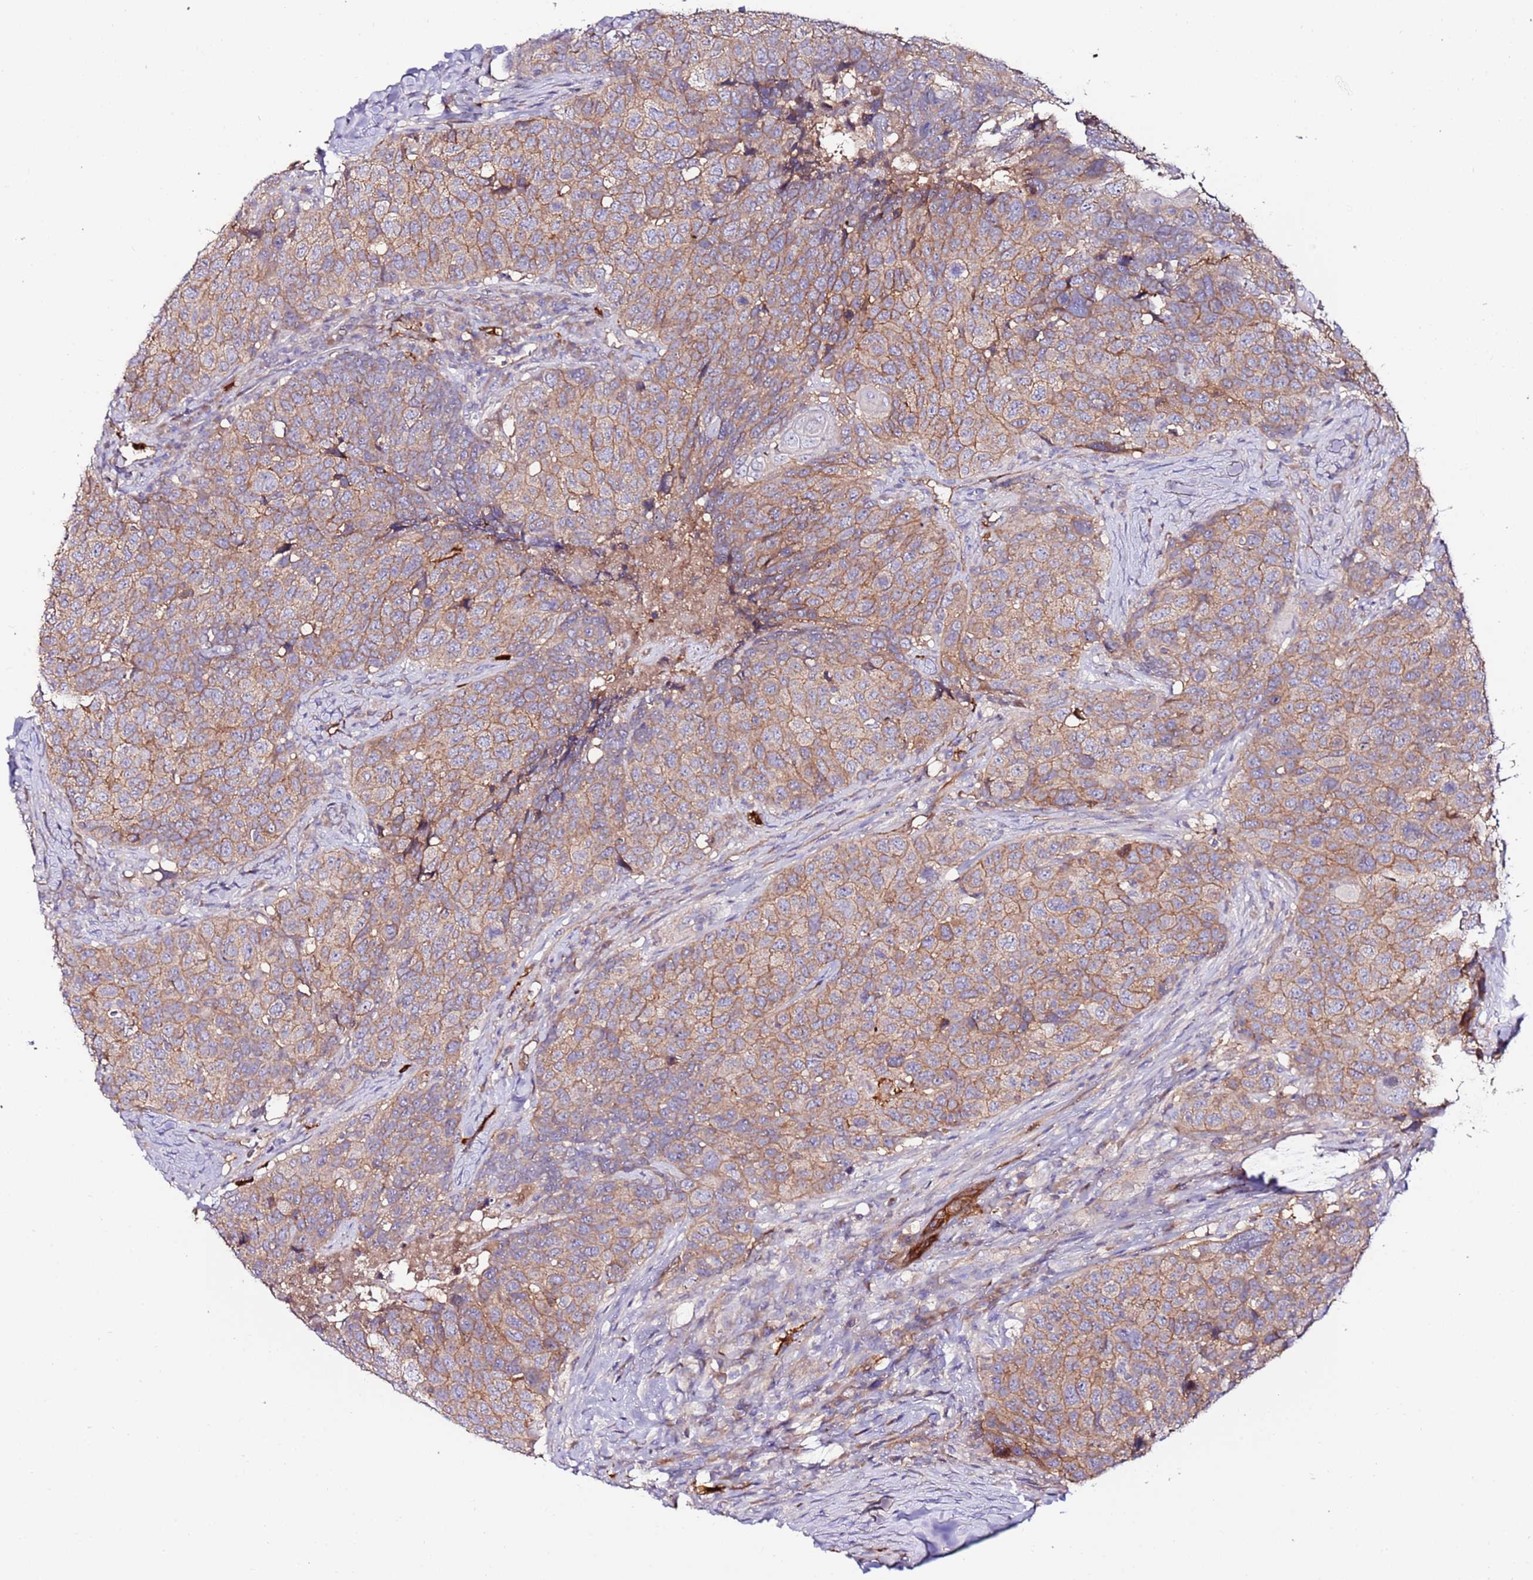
{"staining": {"intensity": "moderate", "quantity": ">75%", "location": "cytoplasmic/membranous"}, "tissue": "head and neck cancer", "cell_type": "Tumor cells", "image_type": "cancer", "snomed": [{"axis": "morphology", "description": "Squamous cell carcinoma, NOS"}, {"axis": "topography", "description": "Head-Neck"}], "caption": "Approximately >75% of tumor cells in human head and neck cancer exhibit moderate cytoplasmic/membranous protein staining as visualized by brown immunohistochemical staining.", "gene": "FLVCR1", "patient": {"sex": "male", "age": 66}}